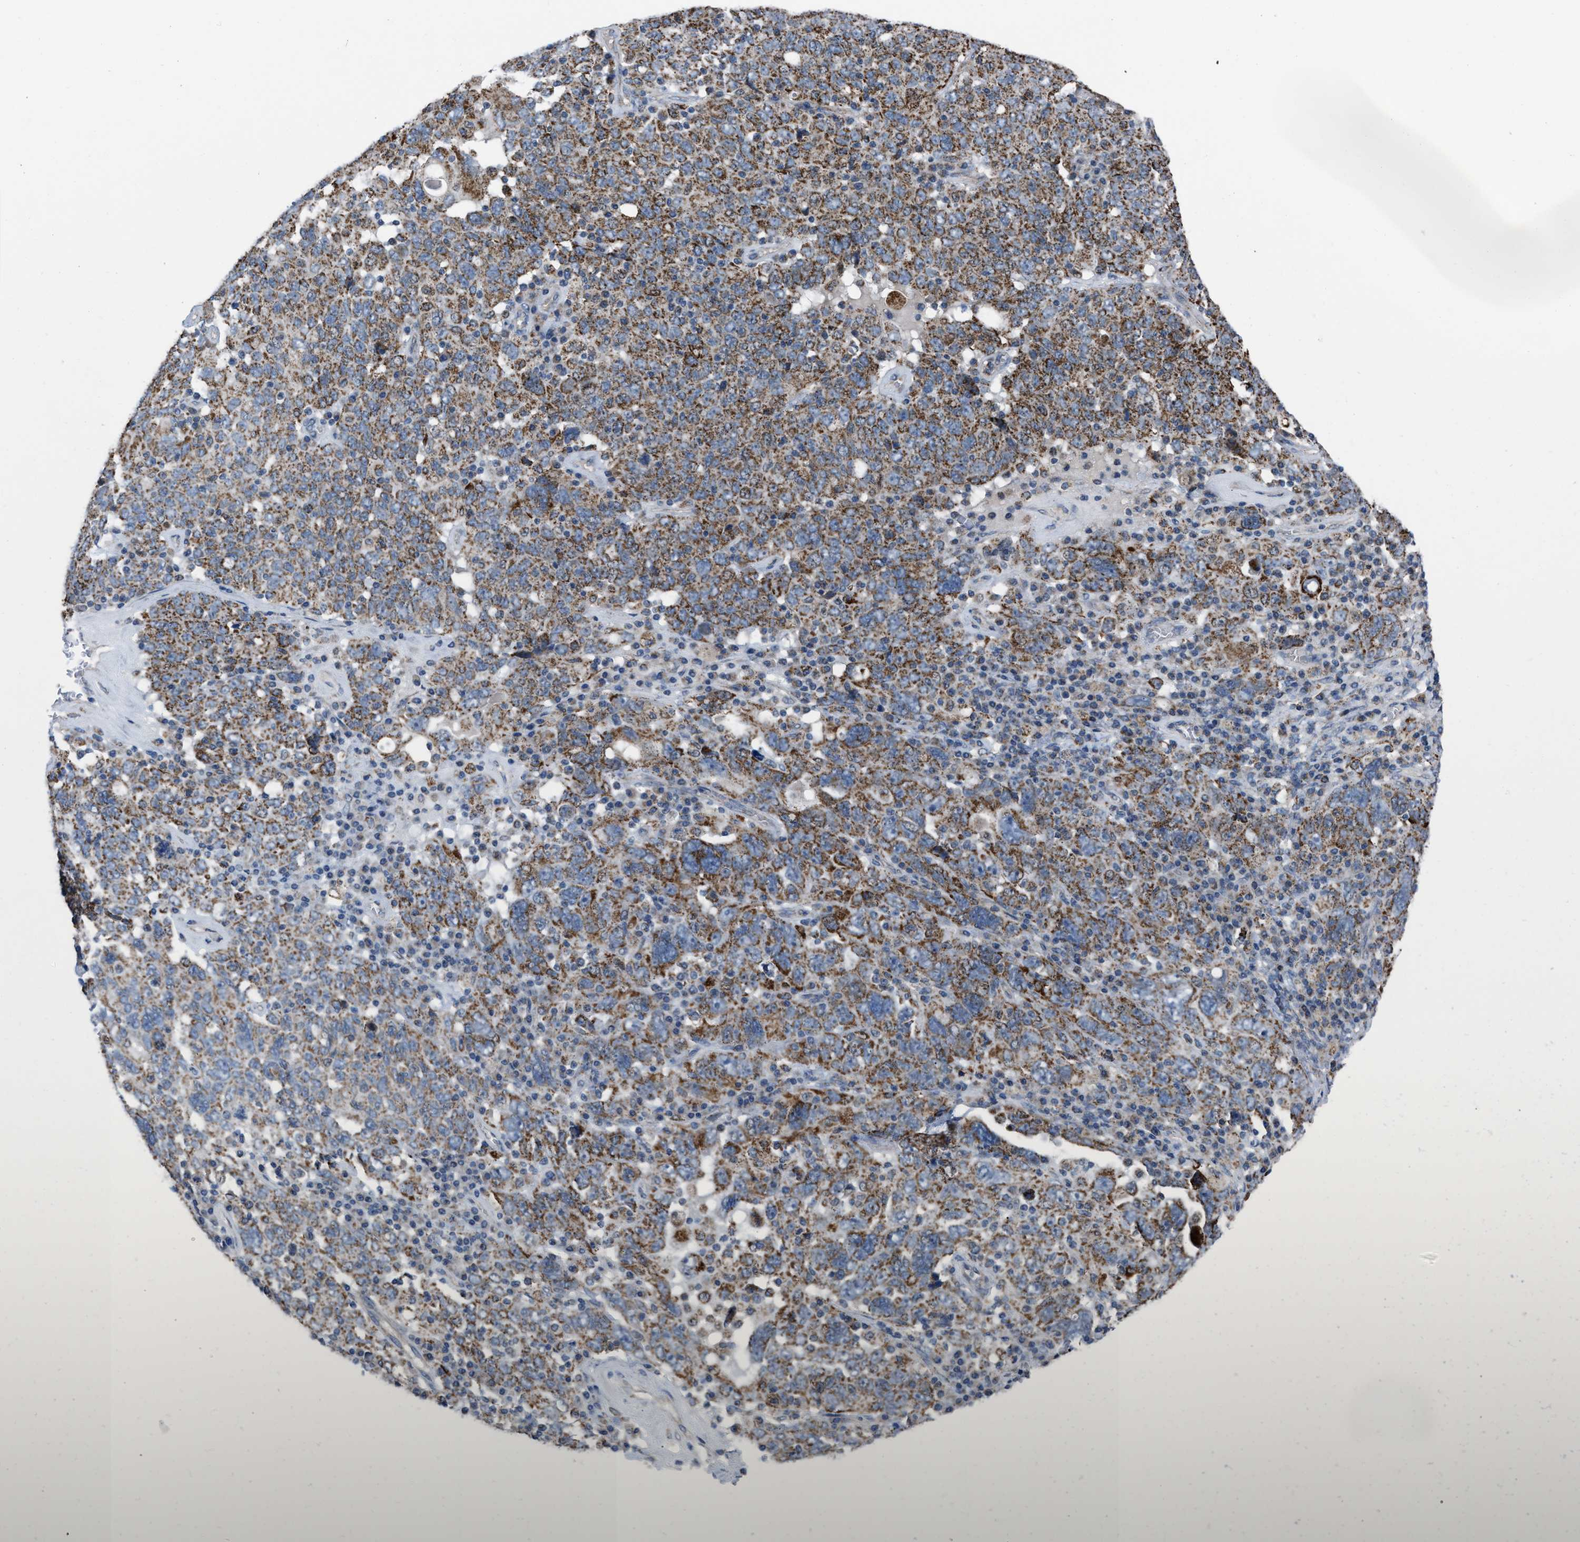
{"staining": {"intensity": "moderate", "quantity": ">75%", "location": "cytoplasmic/membranous"}, "tissue": "ovarian cancer", "cell_type": "Tumor cells", "image_type": "cancer", "snomed": [{"axis": "morphology", "description": "Carcinoma, endometroid"}, {"axis": "topography", "description": "Ovary"}], "caption": "Ovarian cancer stained with DAB (3,3'-diaminobenzidine) immunohistochemistry (IHC) displays medium levels of moderate cytoplasmic/membranous expression in approximately >75% of tumor cells. The protein is shown in brown color, while the nuclei are stained blue.", "gene": "BCL10", "patient": {"sex": "female", "age": 62}}